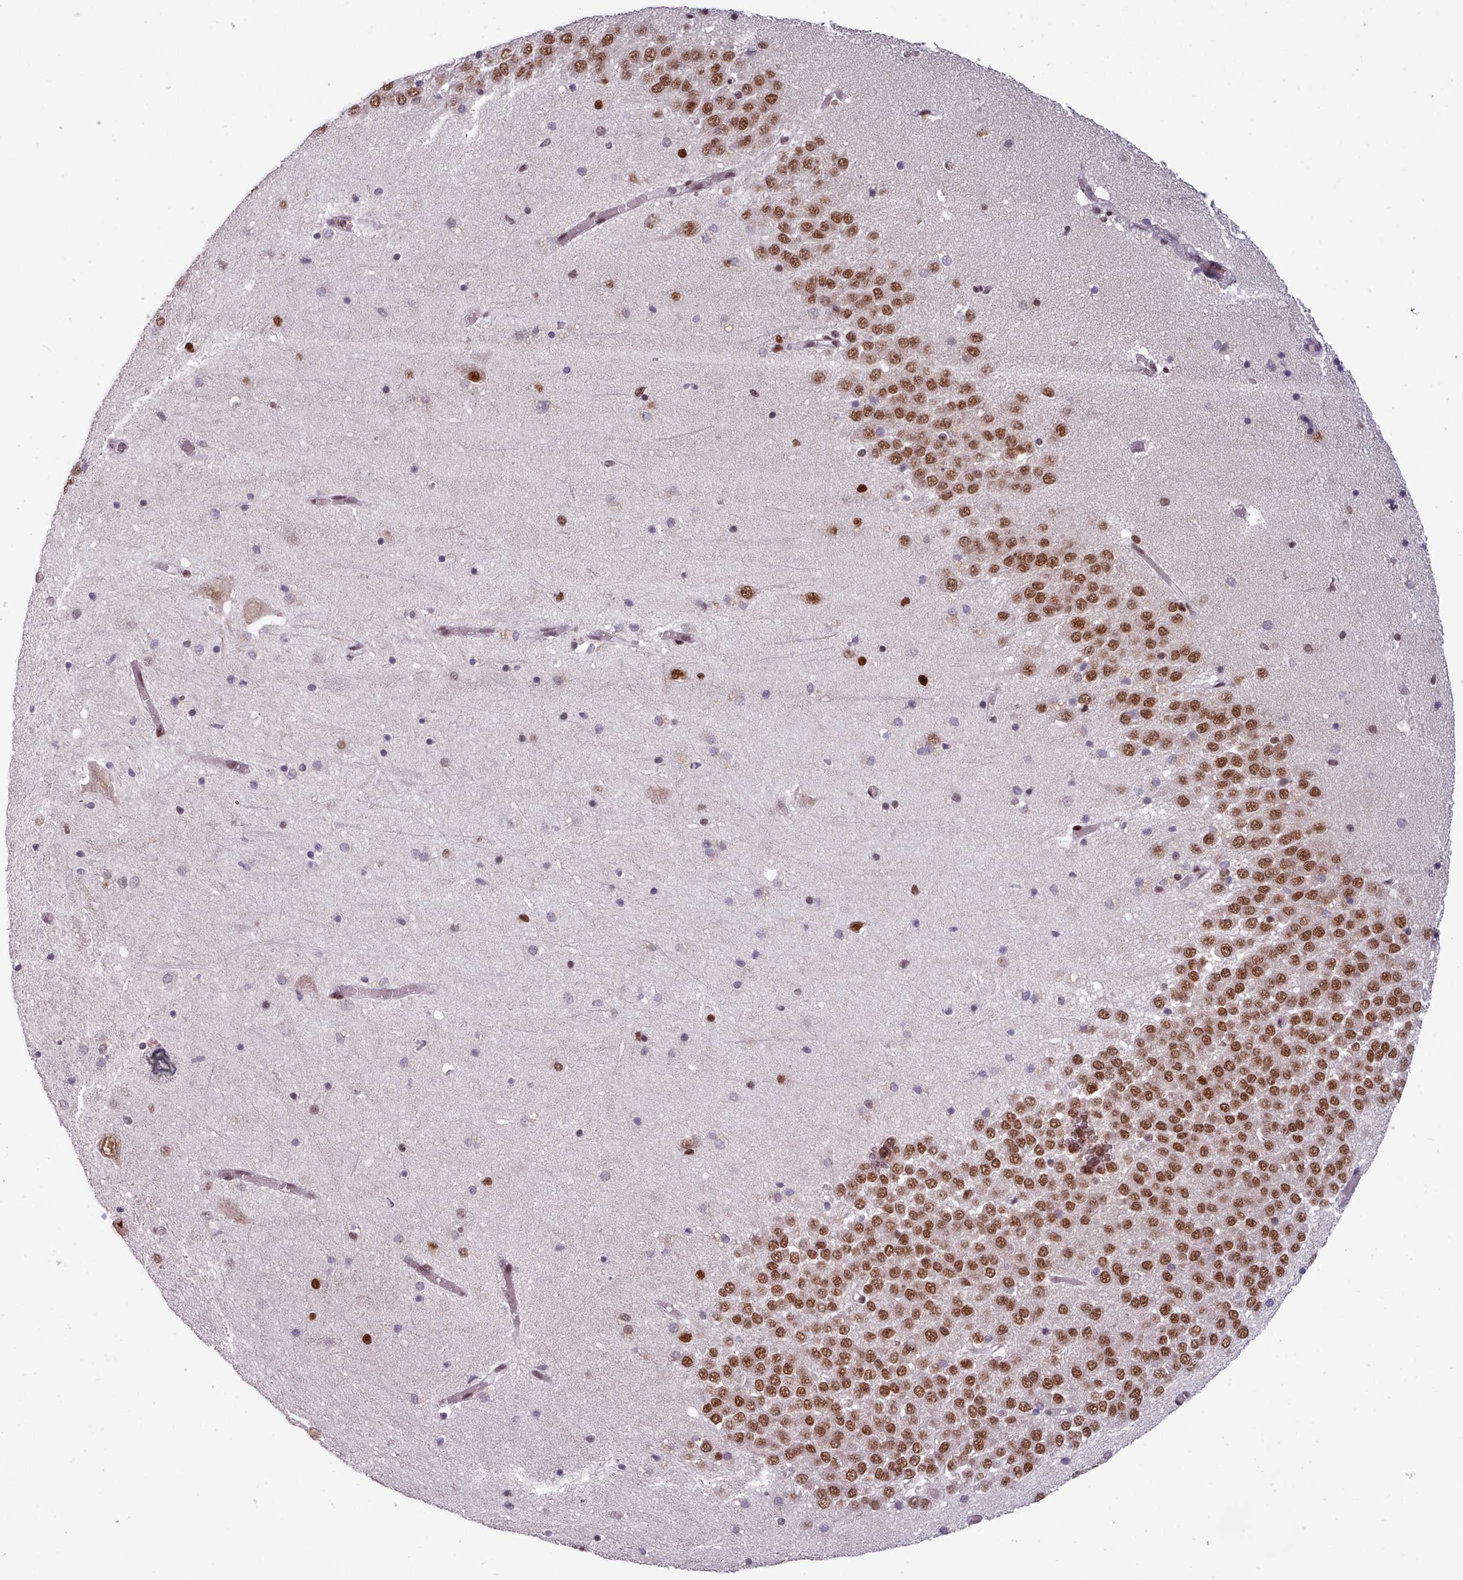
{"staining": {"intensity": "strong", "quantity": "<25%", "location": "nuclear"}, "tissue": "hippocampus", "cell_type": "Glial cells", "image_type": "normal", "snomed": [{"axis": "morphology", "description": "Normal tissue, NOS"}, {"axis": "topography", "description": "Hippocampus"}], "caption": "Protein expression analysis of normal human hippocampus reveals strong nuclear positivity in about <25% of glial cells. (DAB = brown stain, brightfield microscopy at high magnification).", "gene": "SRSF9", "patient": {"sex": "male", "age": 70}}